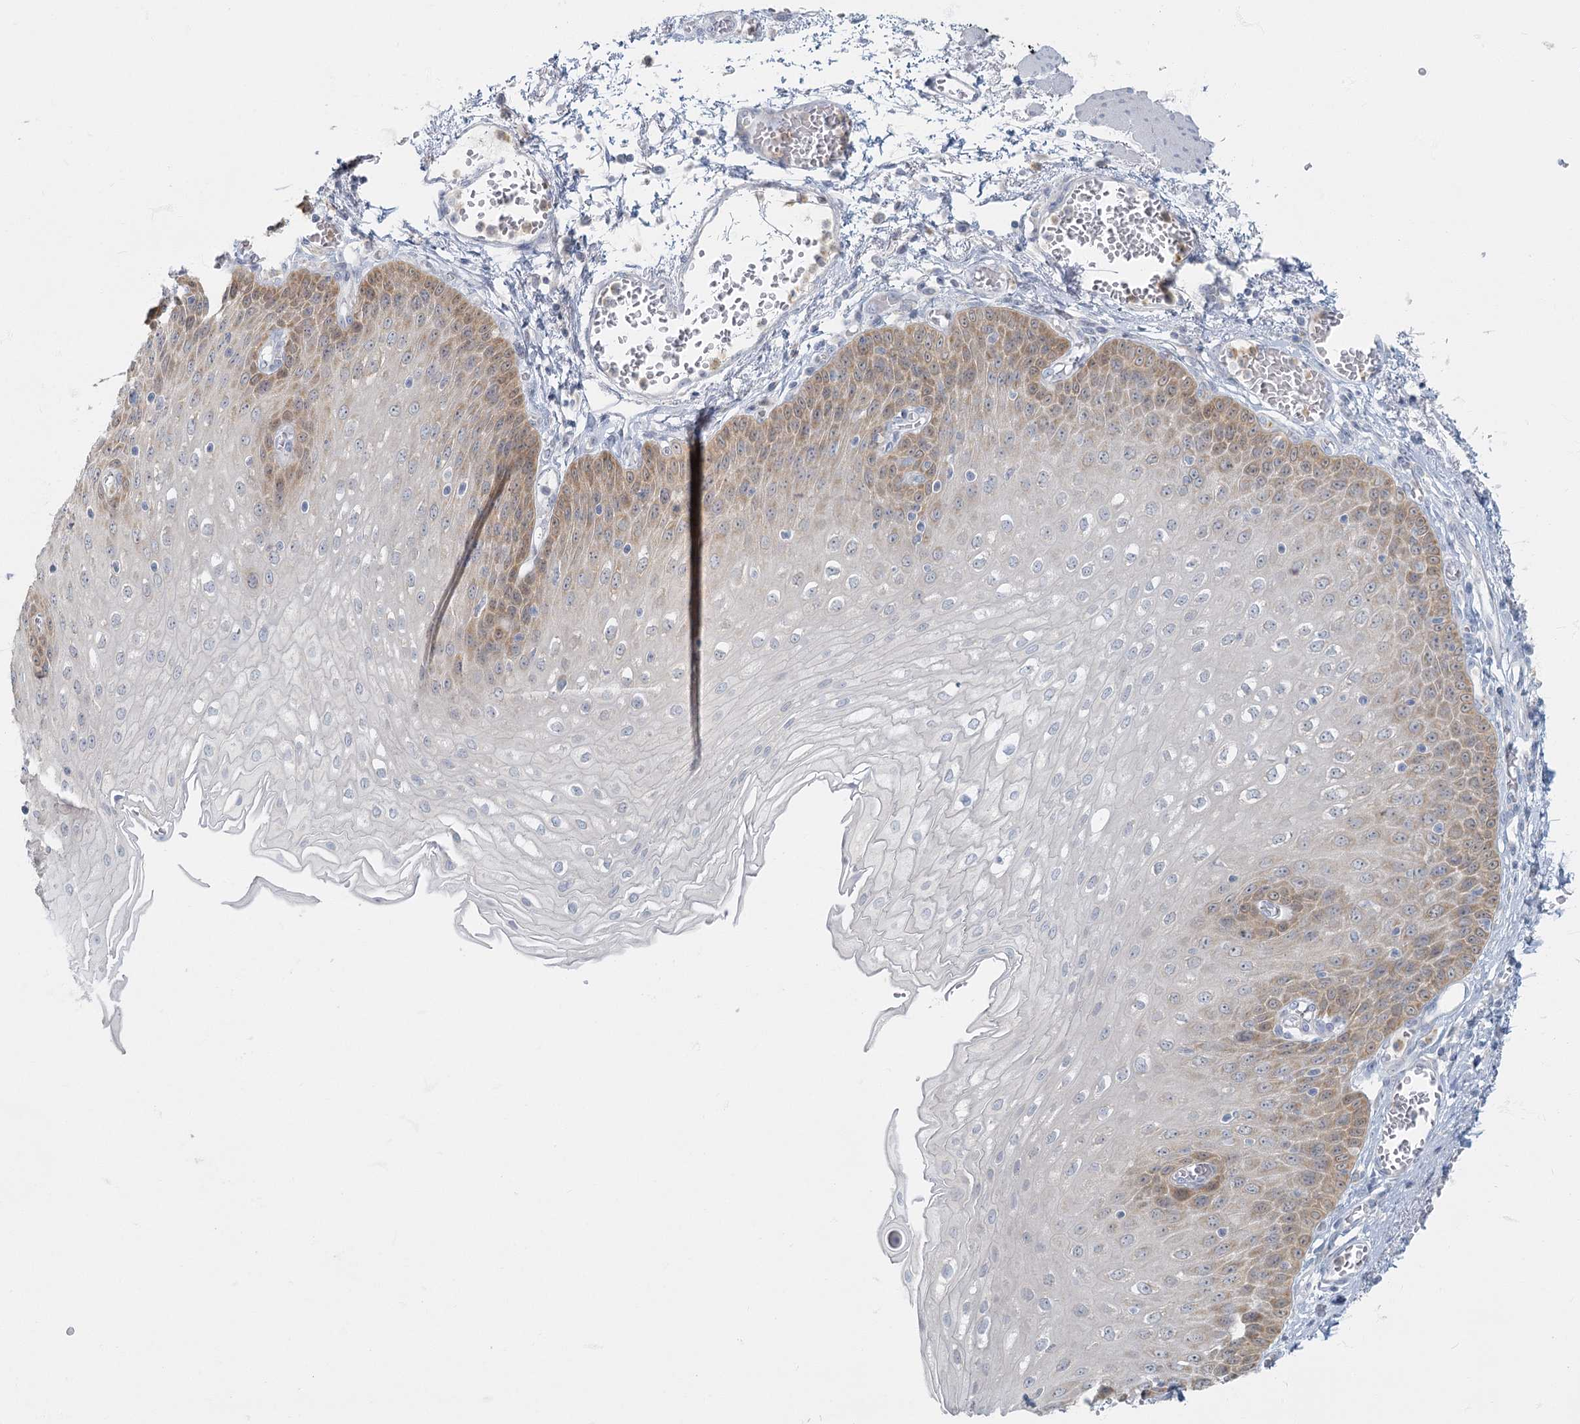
{"staining": {"intensity": "moderate", "quantity": "25%-75%", "location": "cytoplasmic/membranous"}, "tissue": "esophagus", "cell_type": "Squamous epithelial cells", "image_type": "normal", "snomed": [{"axis": "morphology", "description": "Normal tissue, NOS"}, {"axis": "topography", "description": "Esophagus"}], "caption": "Normal esophagus displays moderate cytoplasmic/membranous expression in approximately 25%-75% of squamous epithelial cells, visualized by immunohistochemistry.", "gene": "FAM110C", "patient": {"sex": "male", "age": 81}}